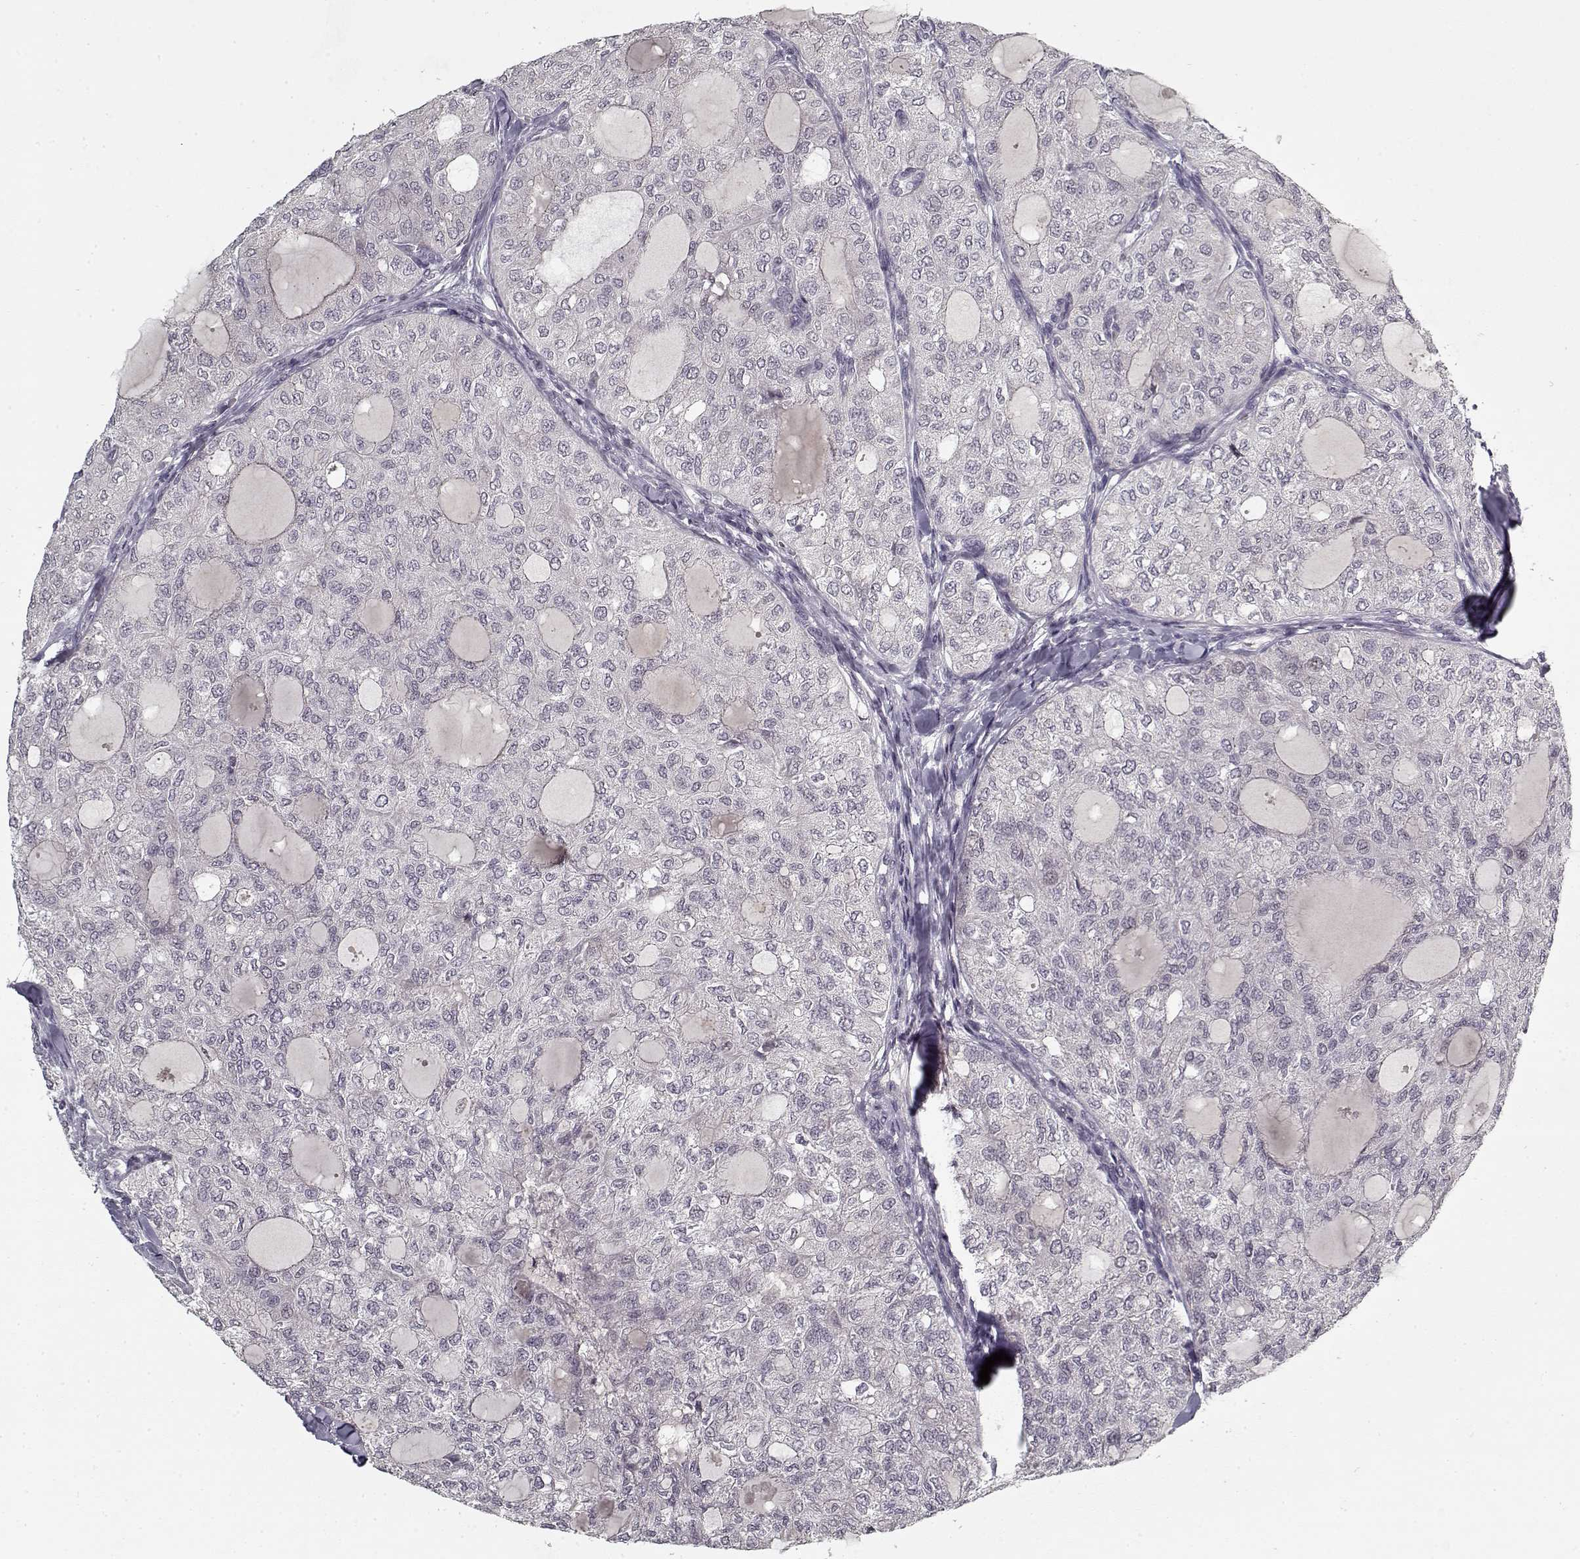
{"staining": {"intensity": "negative", "quantity": "none", "location": "none"}, "tissue": "thyroid cancer", "cell_type": "Tumor cells", "image_type": "cancer", "snomed": [{"axis": "morphology", "description": "Follicular adenoma carcinoma, NOS"}, {"axis": "topography", "description": "Thyroid gland"}], "caption": "An image of human thyroid follicular adenoma carcinoma is negative for staining in tumor cells.", "gene": "LAMA2", "patient": {"sex": "male", "age": 75}}